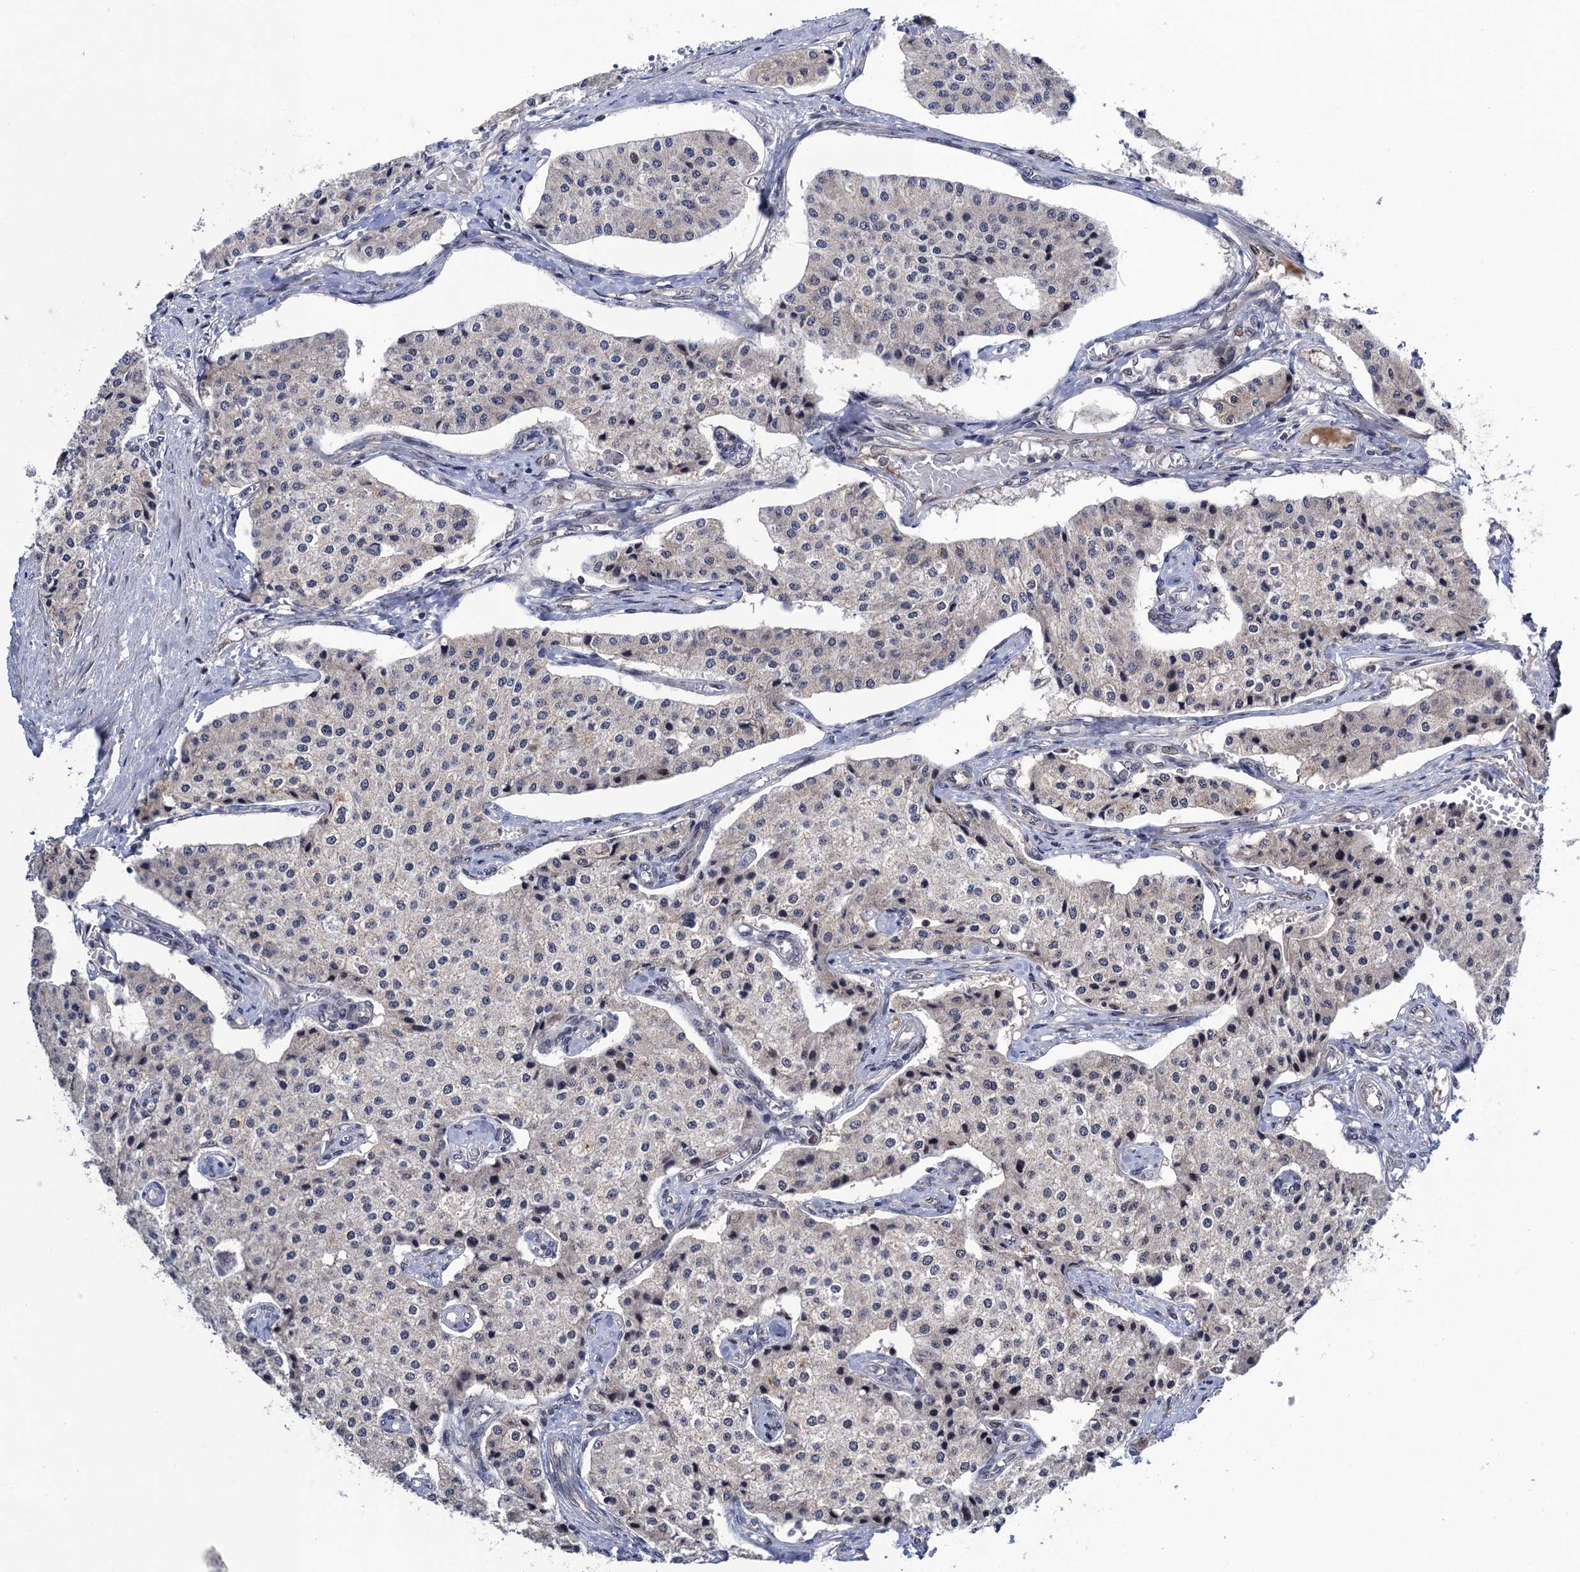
{"staining": {"intensity": "negative", "quantity": "none", "location": "none"}, "tissue": "carcinoid", "cell_type": "Tumor cells", "image_type": "cancer", "snomed": [{"axis": "morphology", "description": "Carcinoid, malignant, NOS"}, {"axis": "topography", "description": "Colon"}], "caption": "Tumor cells are negative for protein expression in human carcinoid (malignant).", "gene": "ZAR1L", "patient": {"sex": "female", "age": 52}}